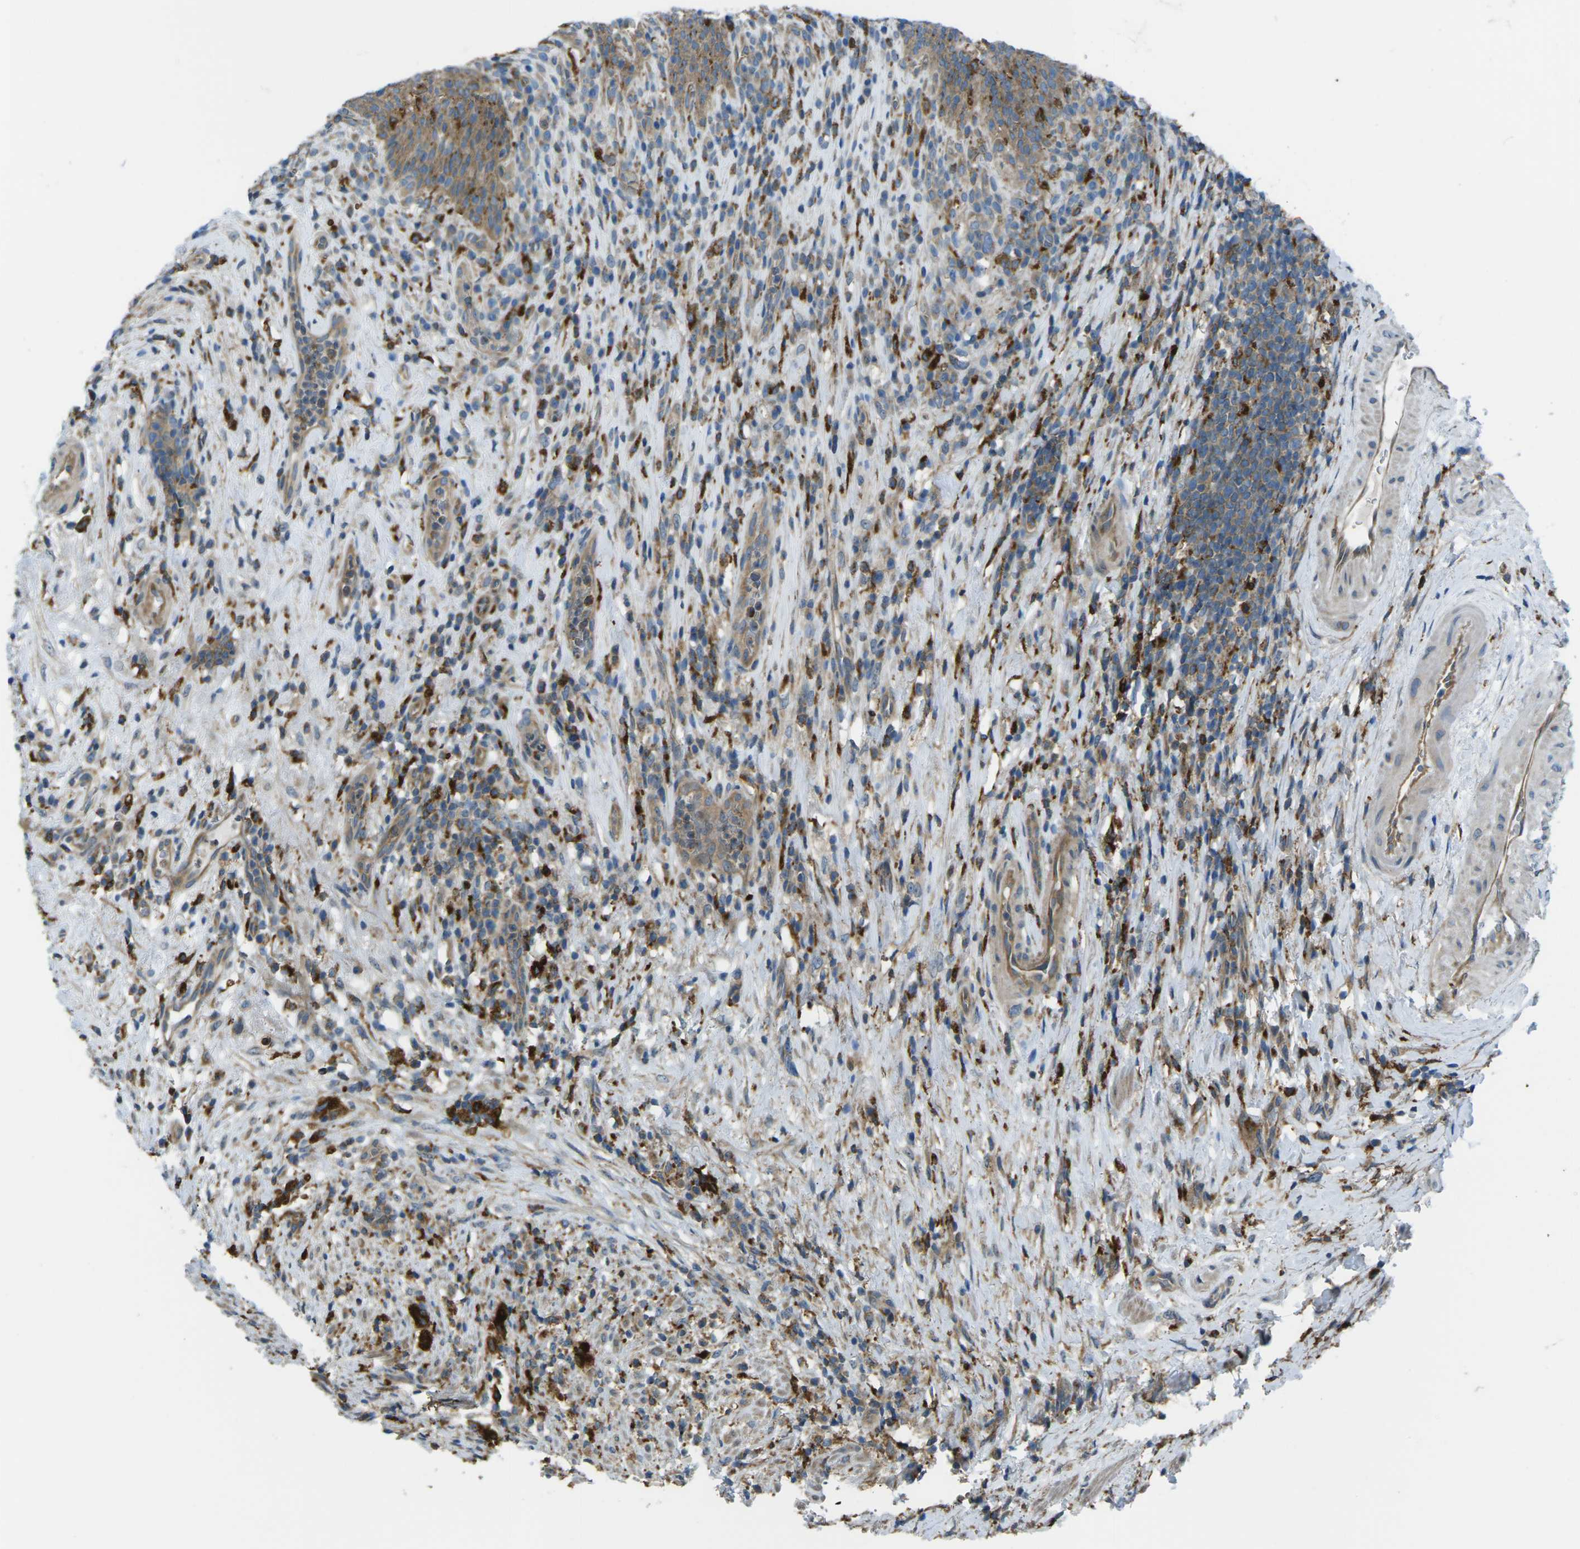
{"staining": {"intensity": "moderate", "quantity": ">75%", "location": "cytoplasmic/membranous"}, "tissue": "urothelial cancer", "cell_type": "Tumor cells", "image_type": "cancer", "snomed": [{"axis": "morphology", "description": "Urothelial carcinoma, Low grade"}, {"axis": "topography", "description": "Urinary bladder"}], "caption": "Urothelial cancer stained with a protein marker demonstrates moderate staining in tumor cells.", "gene": "CDK17", "patient": {"sex": "female", "age": 75}}